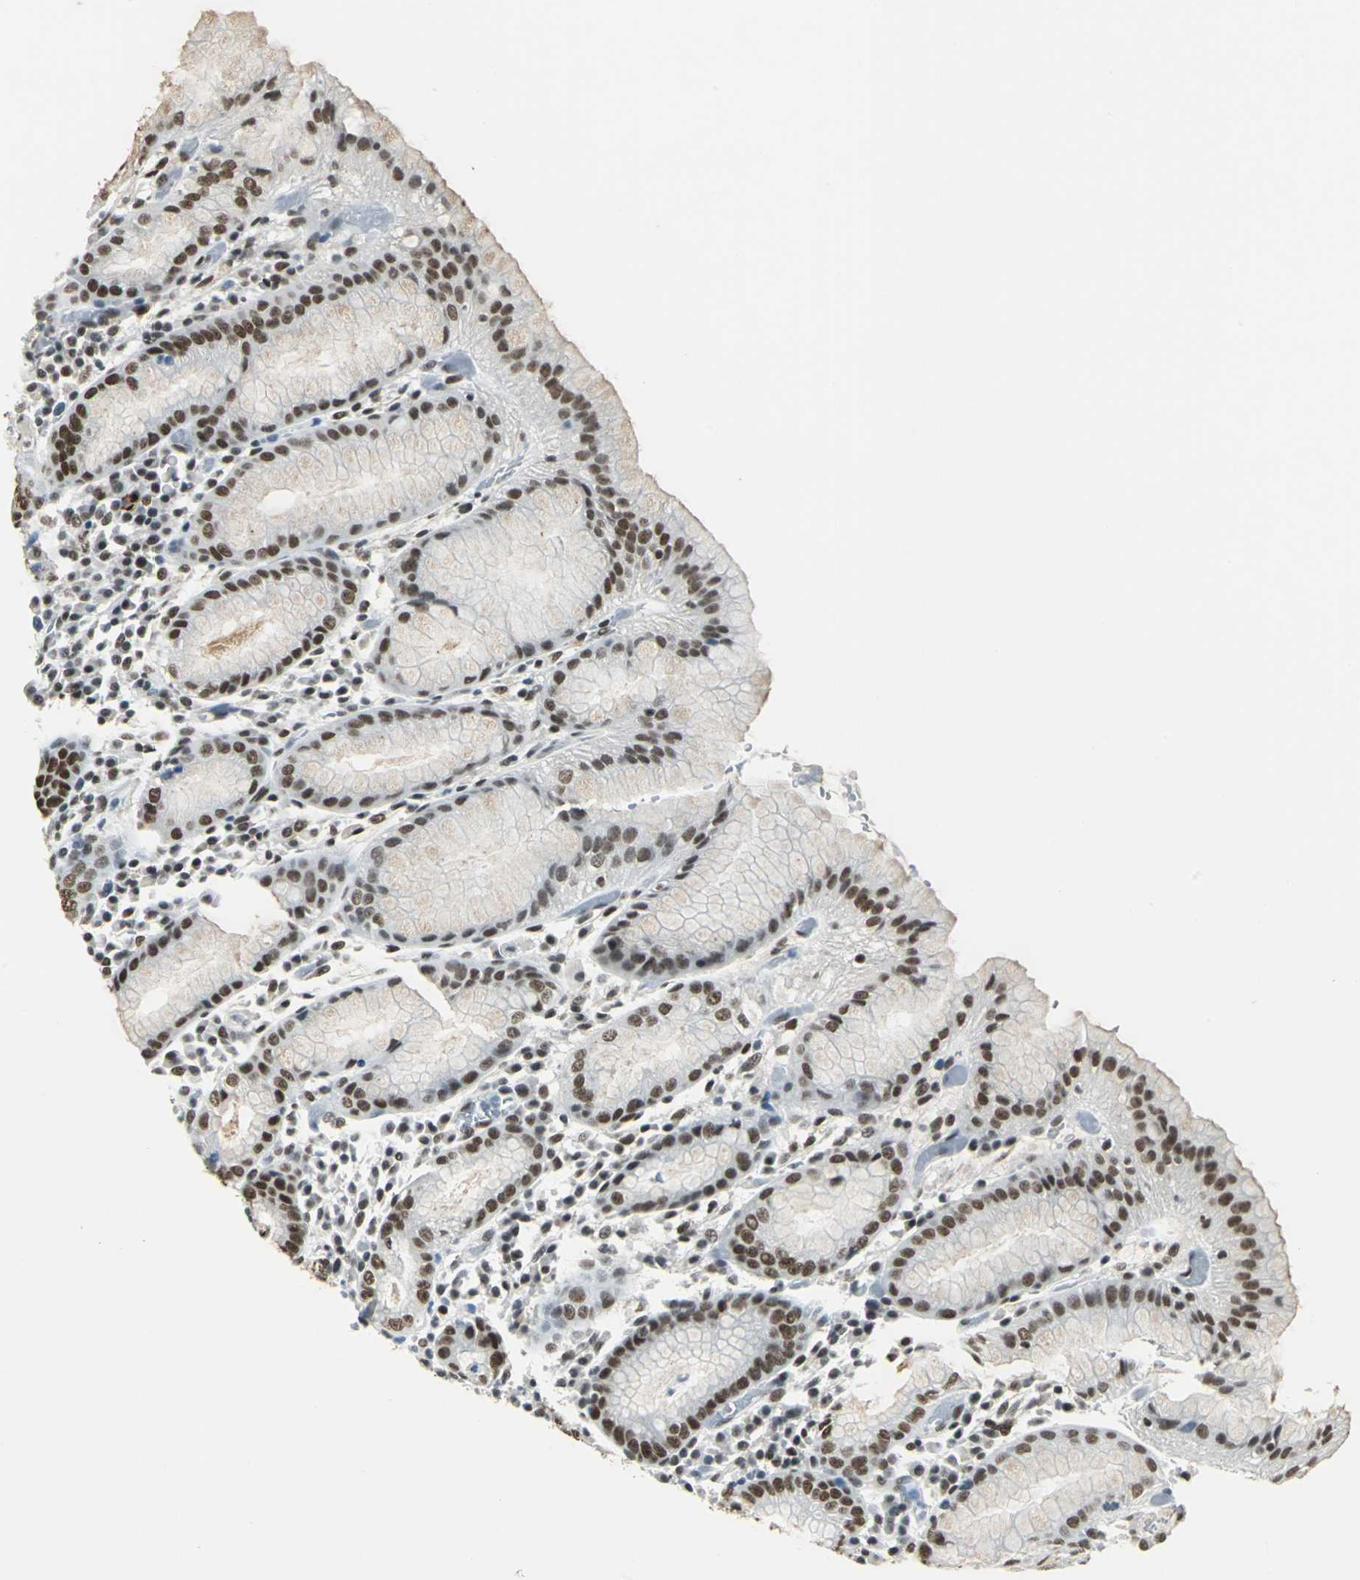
{"staining": {"intensity": "strong", "quantity": ">75%", "location": "cytoplasmic/membranous,nuclear"}, "tissue": "stomach", "cell_type": "Glandular cells", "image_type": "normal", "snomed": [{"axis": "morphology", "description": "Normal tissue, NOS"}, {"axis": "topography", "description": "Stomach"}, {"axis": "topography", "description": "Stomach, lower"}], "caption": "IHC photomicrograph of normal stomach: stomach stained using immunohistochemistry displays high levels of strong protein expression localized specifically in the cytoplasmic/membranous,nuclear of glandular cells, appearing as a cytoplasmic/membranous,nuclear brown color.", "gene": "ADNP", "patient": {"sex": "female", "age": 75}}